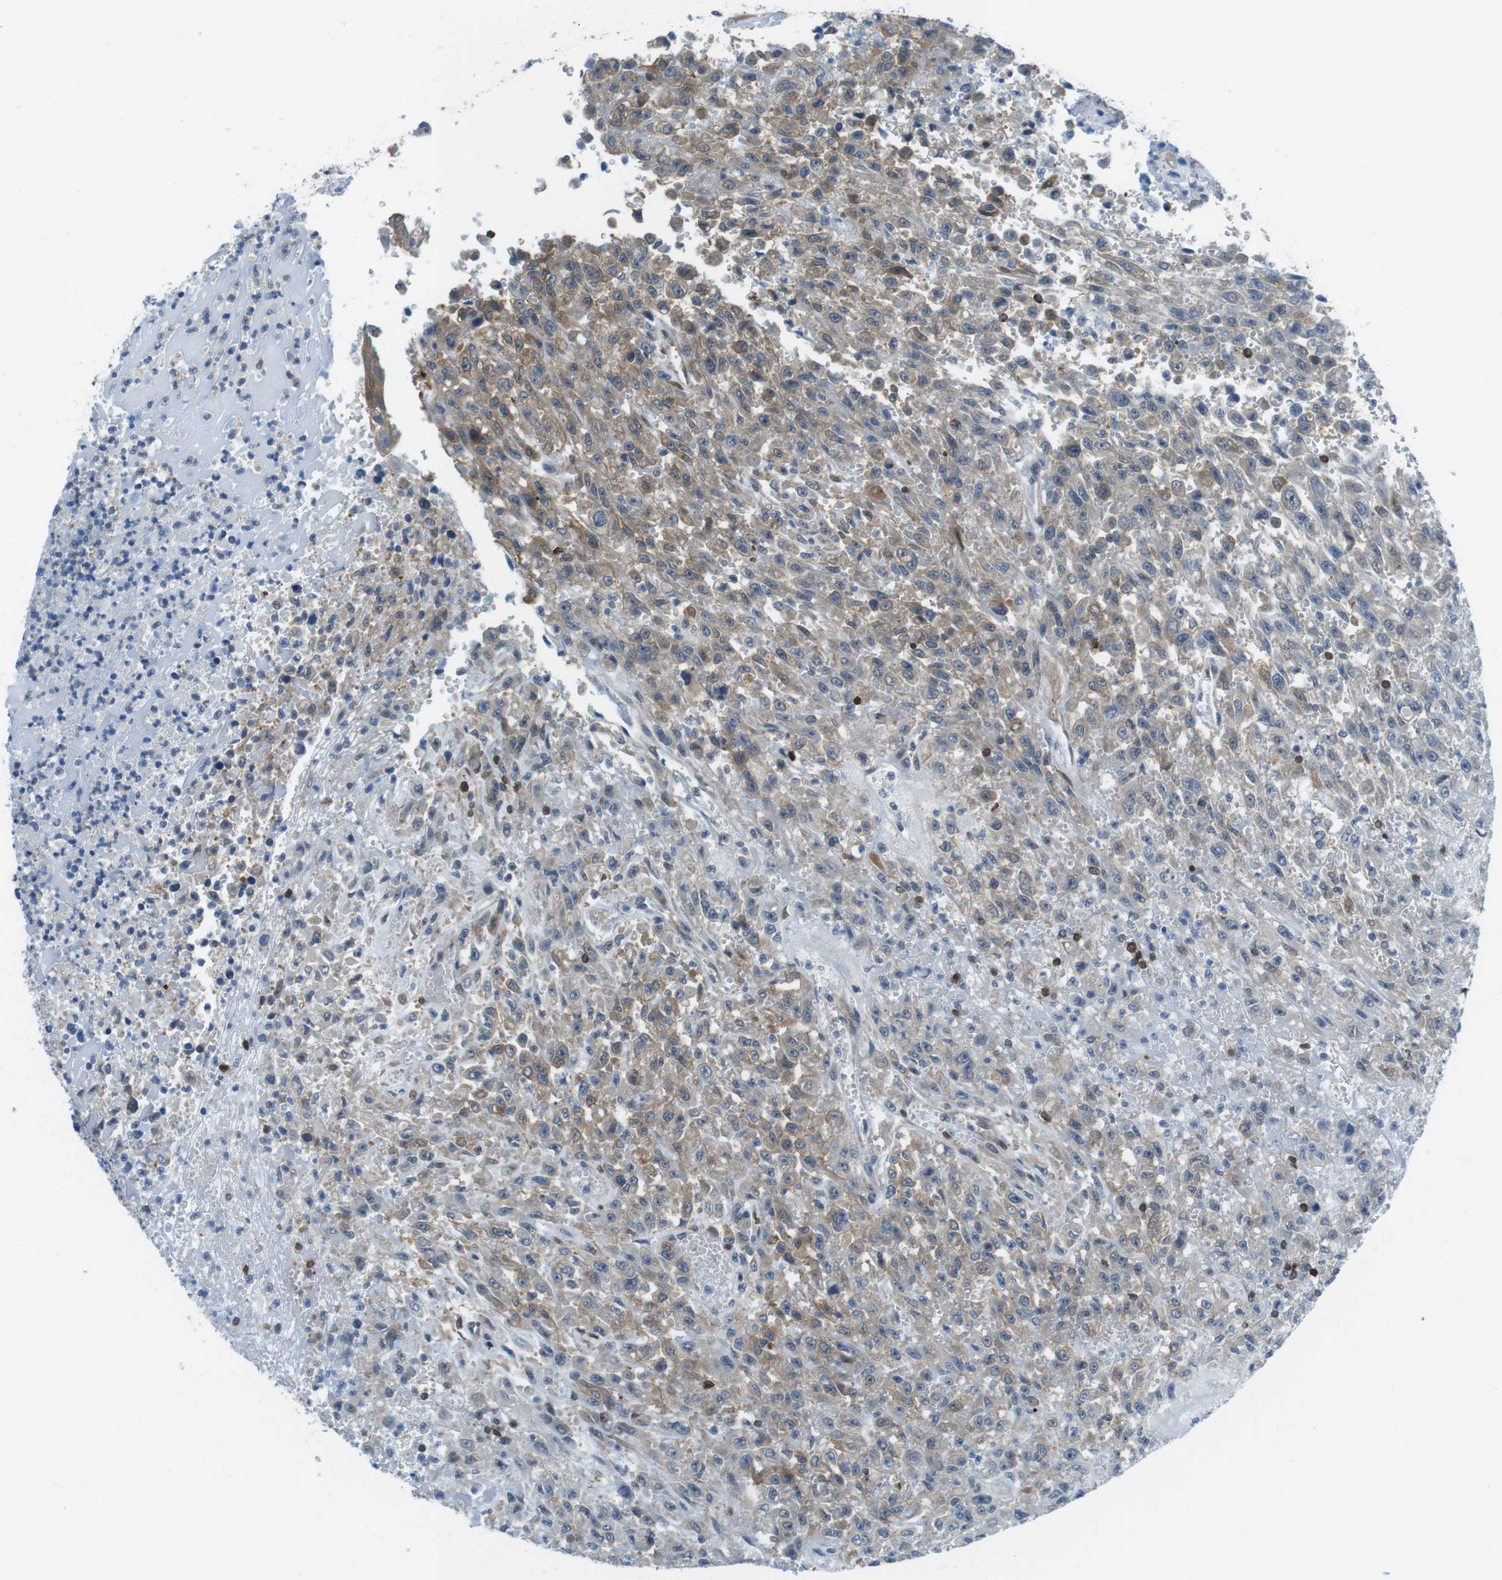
{"staining": {"intensity": "weak", "quantity": "25%-75%", "location": "cytoplasmic/membranous"}, "tissue": "urothelial cancer", "cell_type": "Tumor cells", "image_type": "cancer", "snomed": [{"axis": "morphology", "description": "Urothelial carcinoma, High grade"}, {"axis": "topography", "description": "Urinary bladder"}], "caption": "IHC micrograph of high-grade urothelial carcinoma stained for a protein (brown), which demonstrates low levels of weak cytoplasmic/membranous positivity in about 25%-75% of tumor cells.", "gene": "TES", "patient": {"sex": "male", "age": 46}}